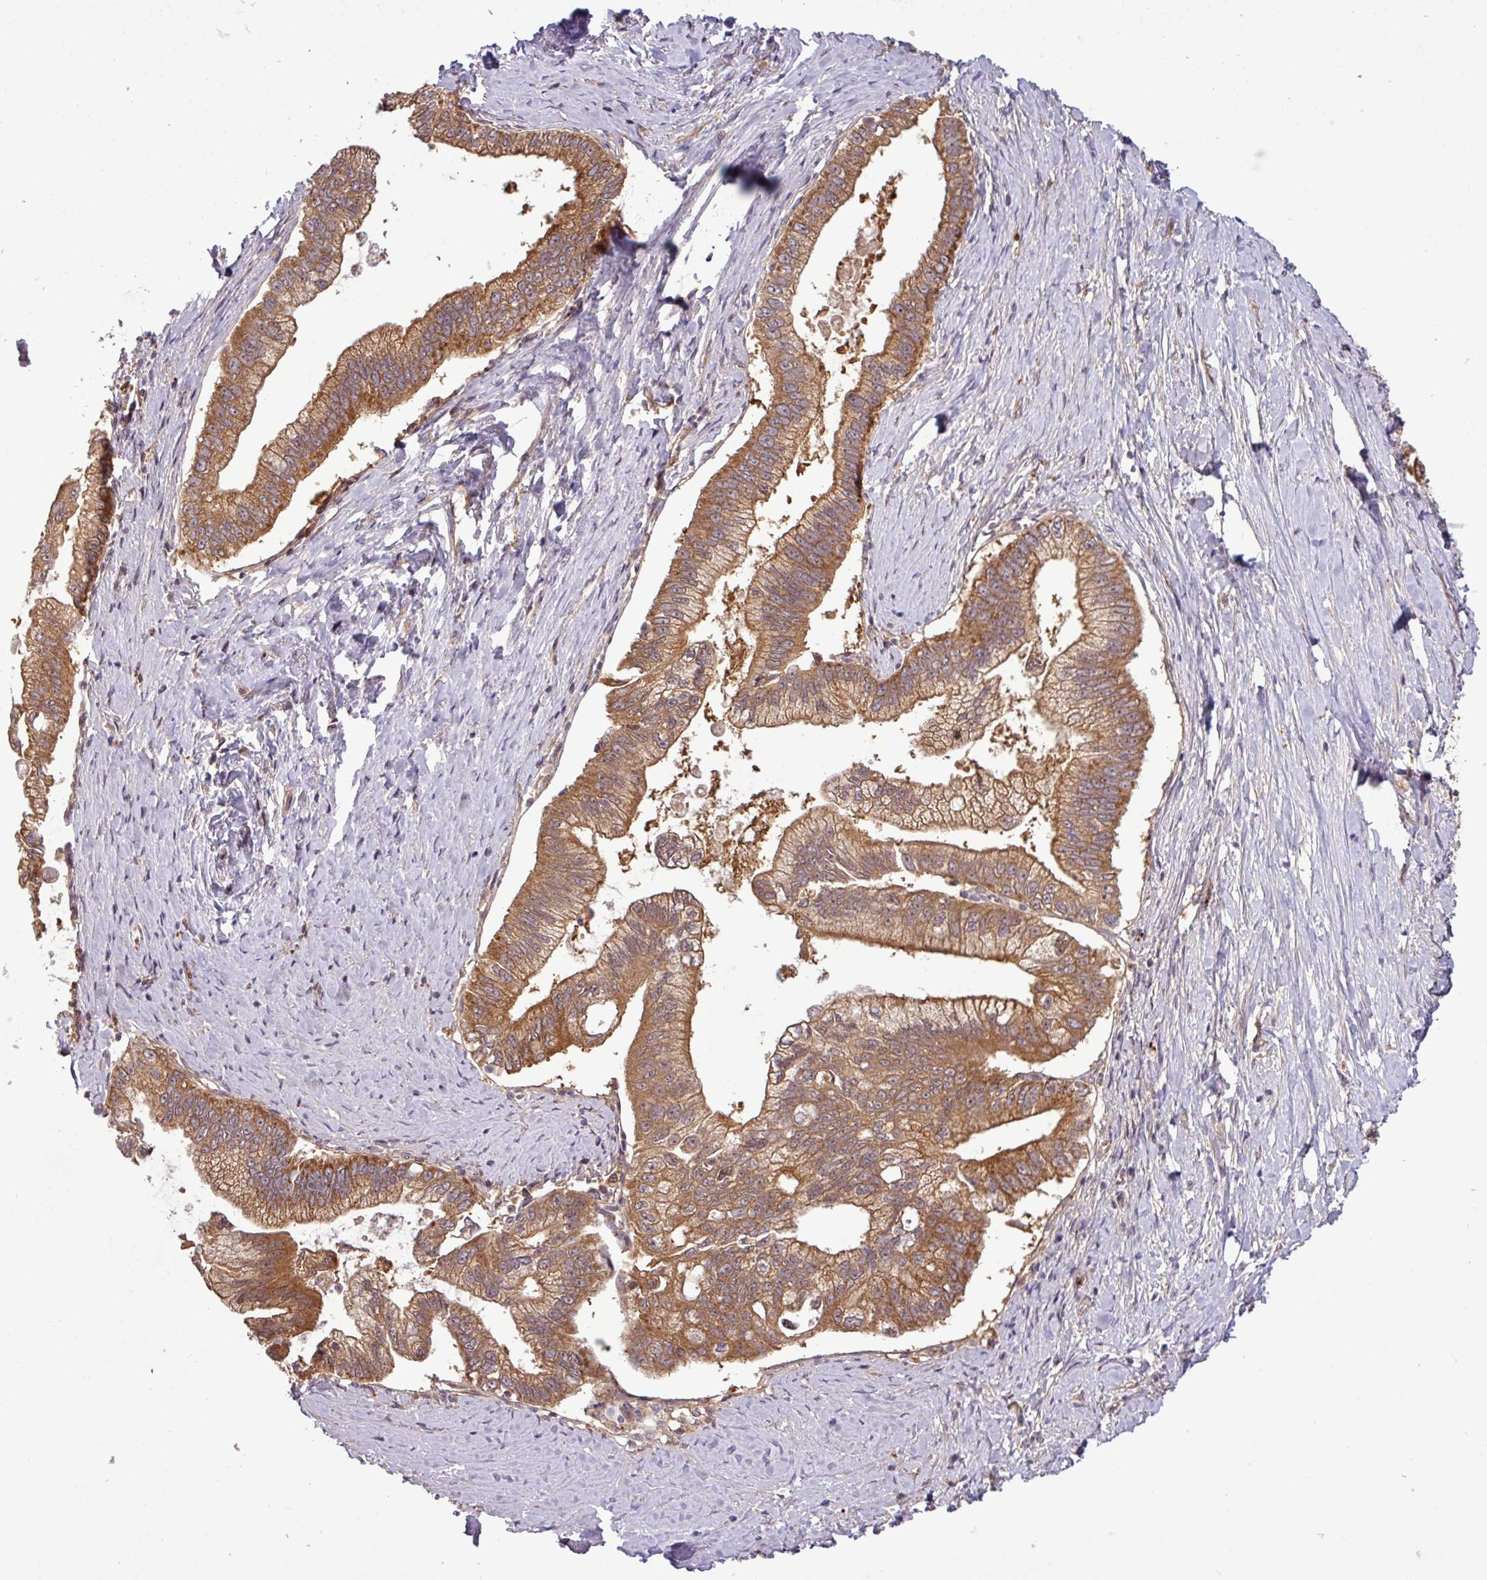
{"staining": {"intensity": "strong", "quantity": ">75%", "location": "cytoplasmic/membranous"}, "tissue": "pancreatic cancer", "cell_type": "Tumor cells", "image_type": "cancer", "snomed": [{"axis": "morphology", "description": "Adenocarcinoma, NOS"}, {"axis": "topography", "description": "Pancreas"}], "caption": "Immunohistochemical staining of human pancreatic cancer exhibits high levels of strong cytoplasmic/membranous protein expression in about >75% of tumor cells.", "gene": "SIRPB2", "patient": {"sex": "male", "age": 70}}